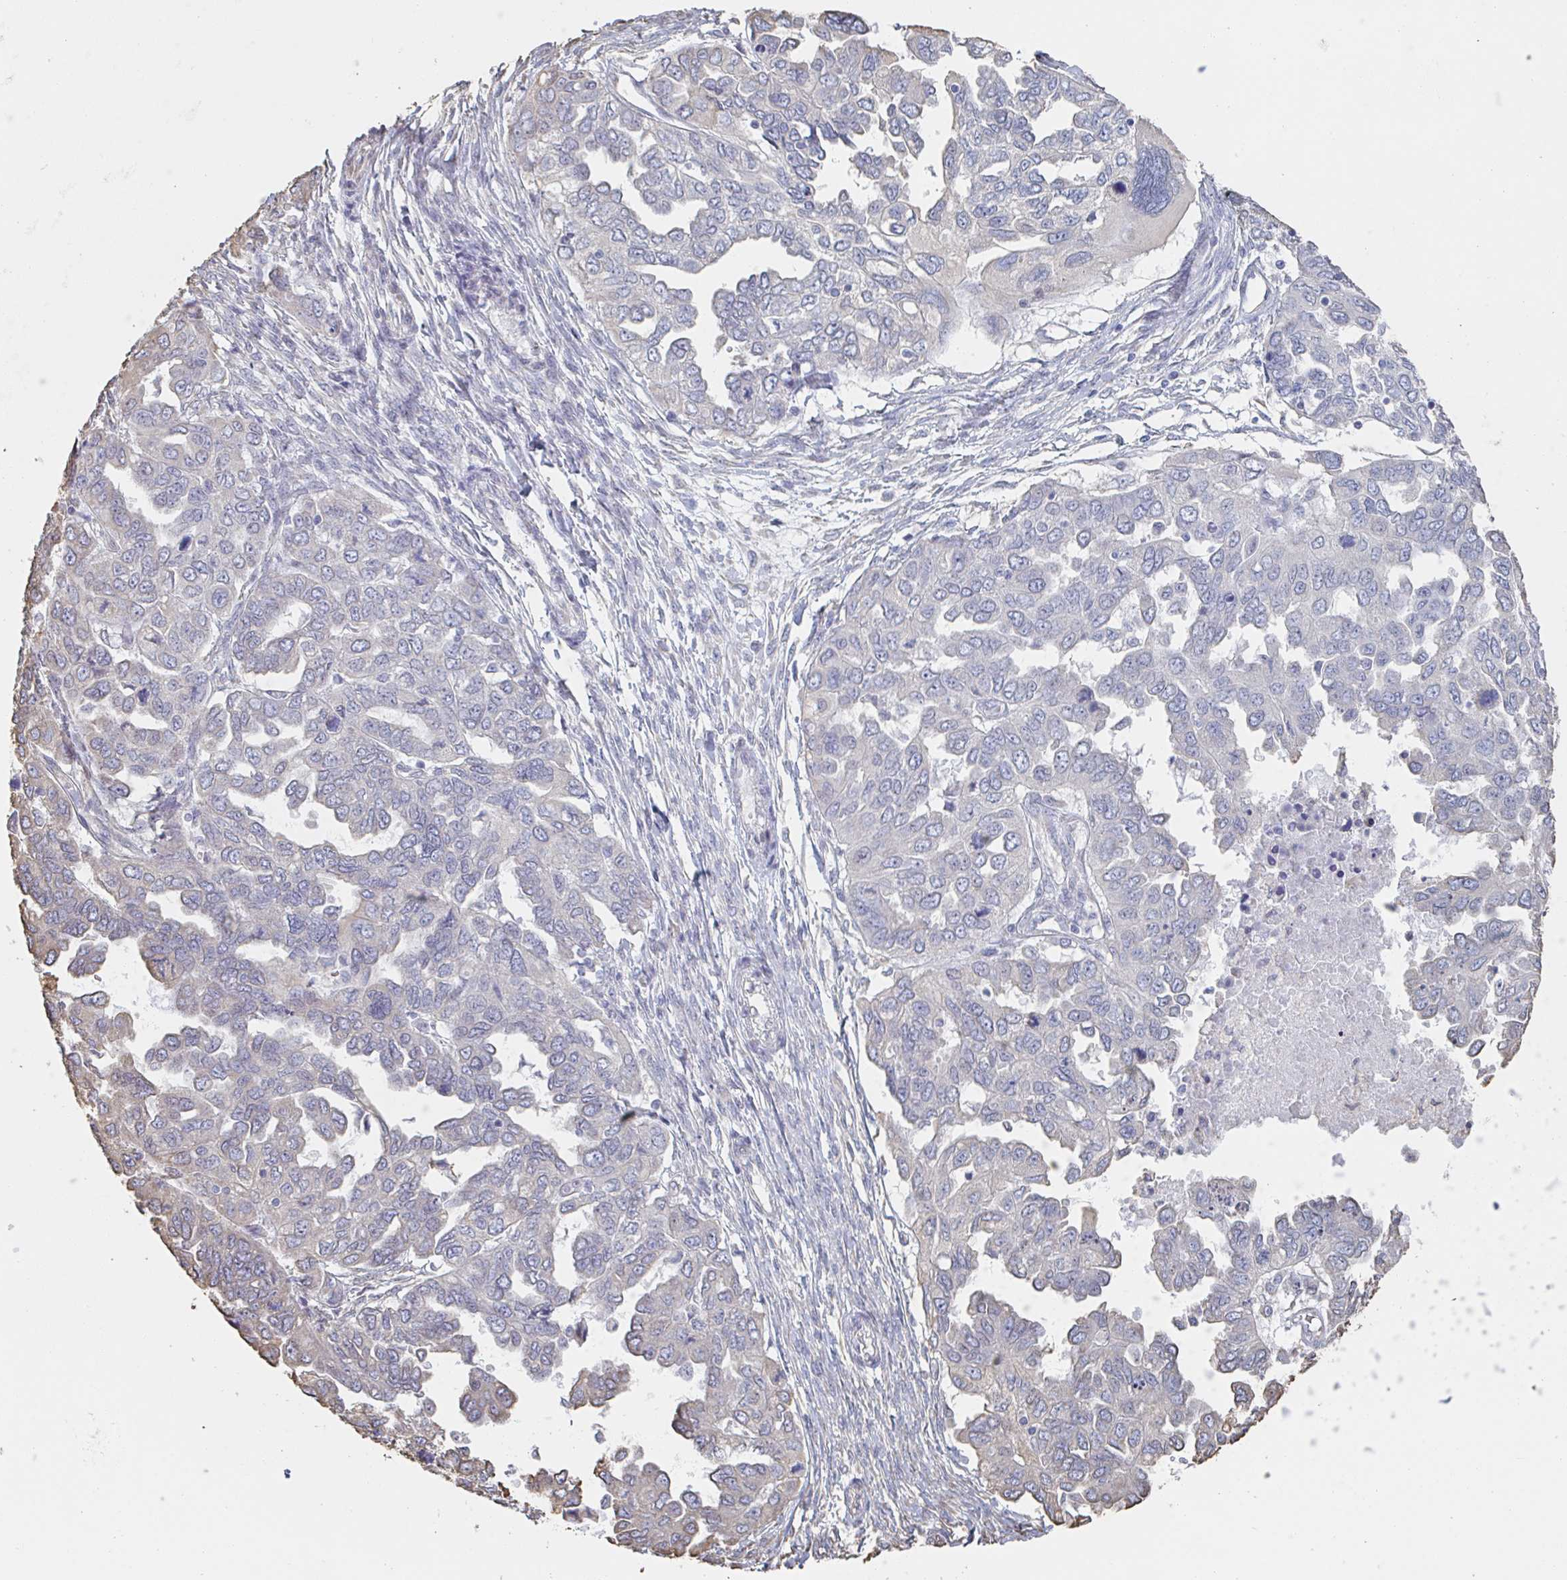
{"staining": {"intensity": "negative", "quantity": "none", "location": "none"}, "tissue": "ovarian cancer", "cell_type": "Tumor cells", "image_type": "cancer", "snomed": [{"axis": "morphology", "description": "Cystadenocarcinoma, serous, NOS"}, {"axis": "topography", "description": "Ovary"}], "caption": "Tumor cells are negative for brown protein staining in serous cystadenocarcinoma (ovarian). Nuclei are stained in blue.", "gene": "RAB5IF", "patient": {"sex": "female", "age": 53}}